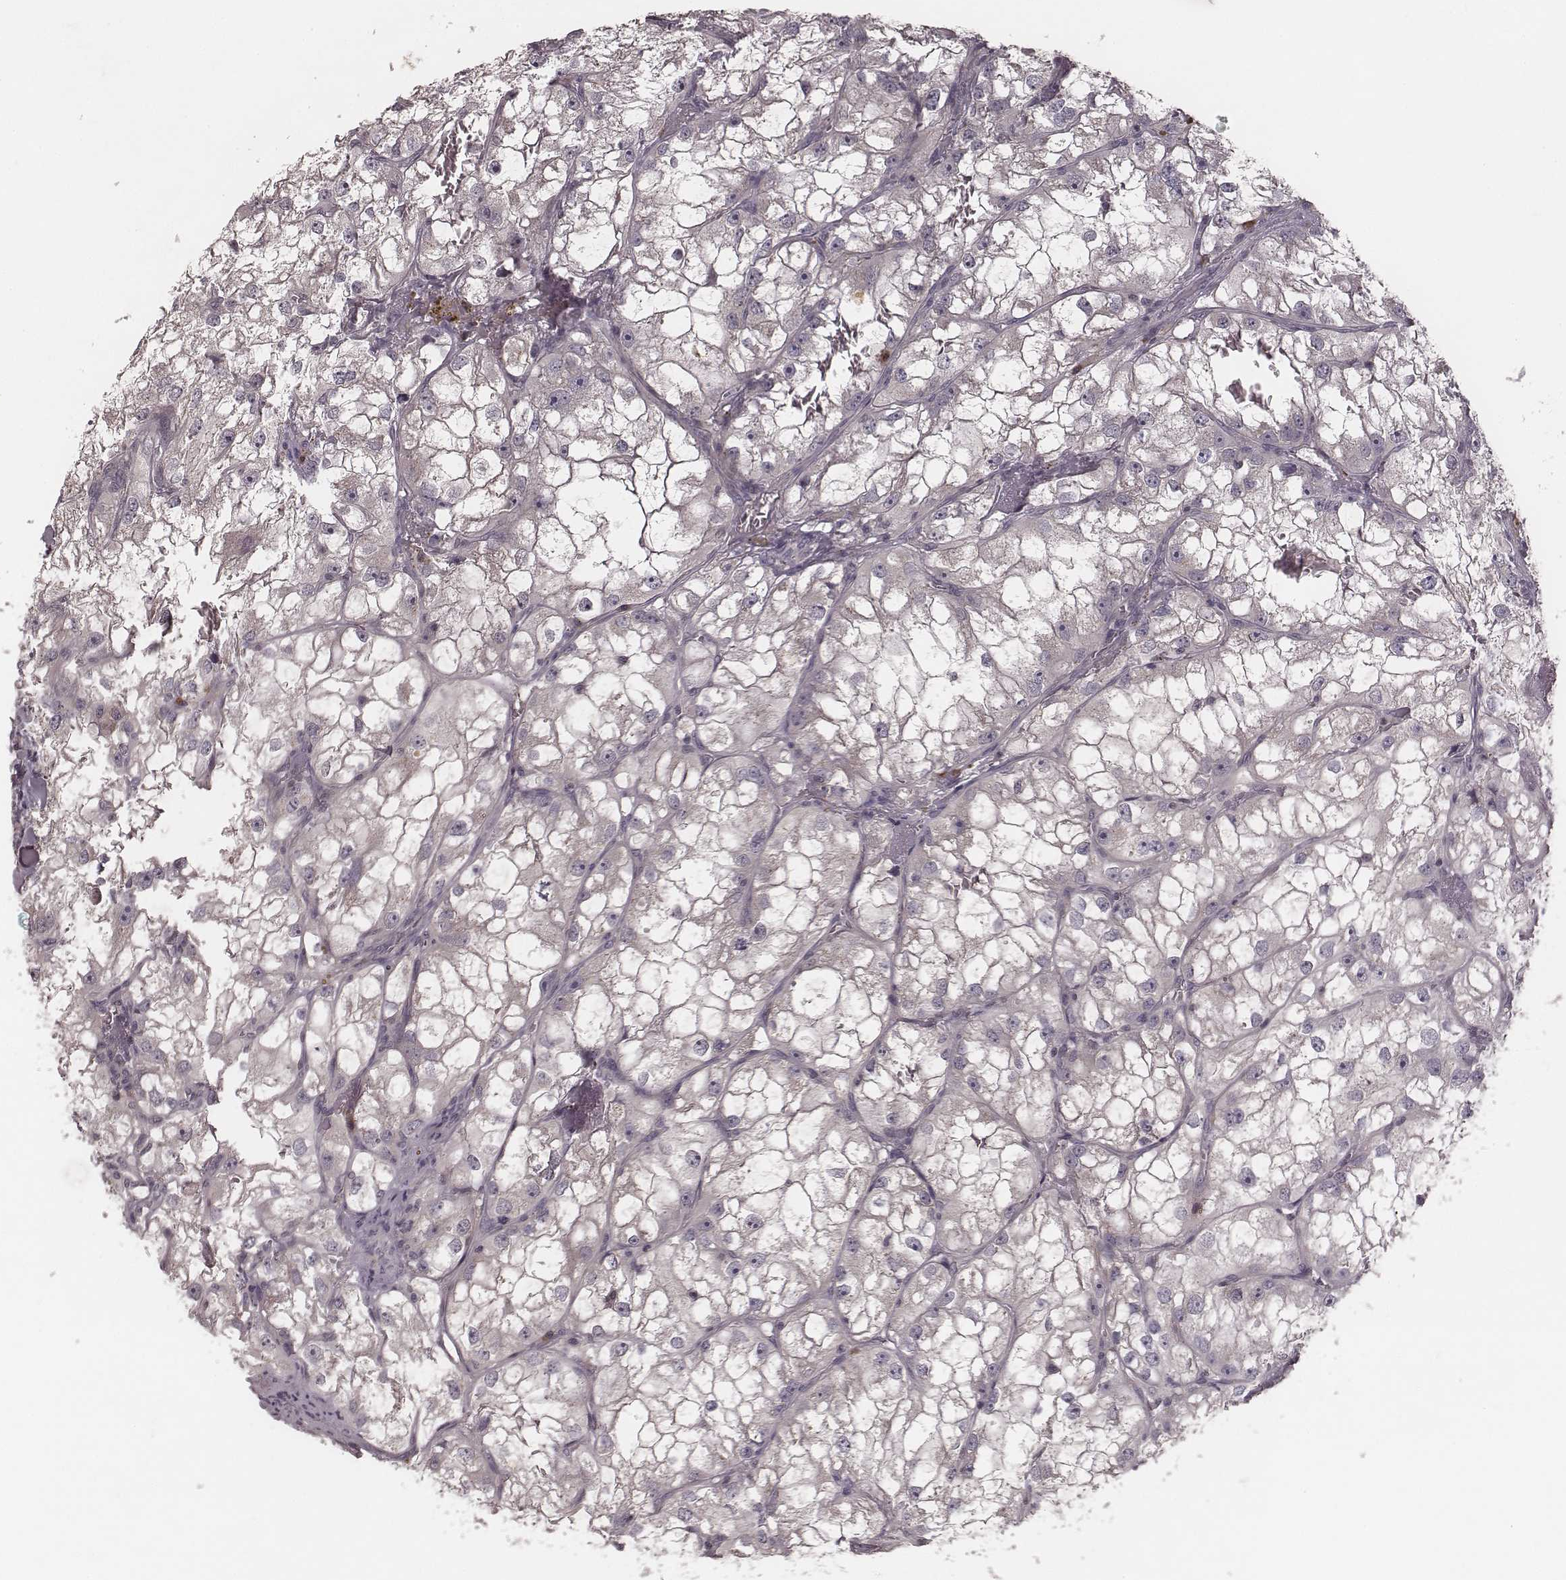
{"staining": {"intensity": "negative", "quantity": "none", "location": "none"}, "tissue": "renal cancer", "cell_type": "Tumor cells", "image_type": "cancer", "snomed": [{"axis": "morphology", "description": "Adenocarcinoma, NOS"}, {"axis": "topography", "description": "Kidney"}], "caption": "Immunohistochemical staining of renal adenocarcinoma reveals no significant positivity in tumor cells.", "gene": "P2RX5", "patient": {"sex": "male", "age": 59}}